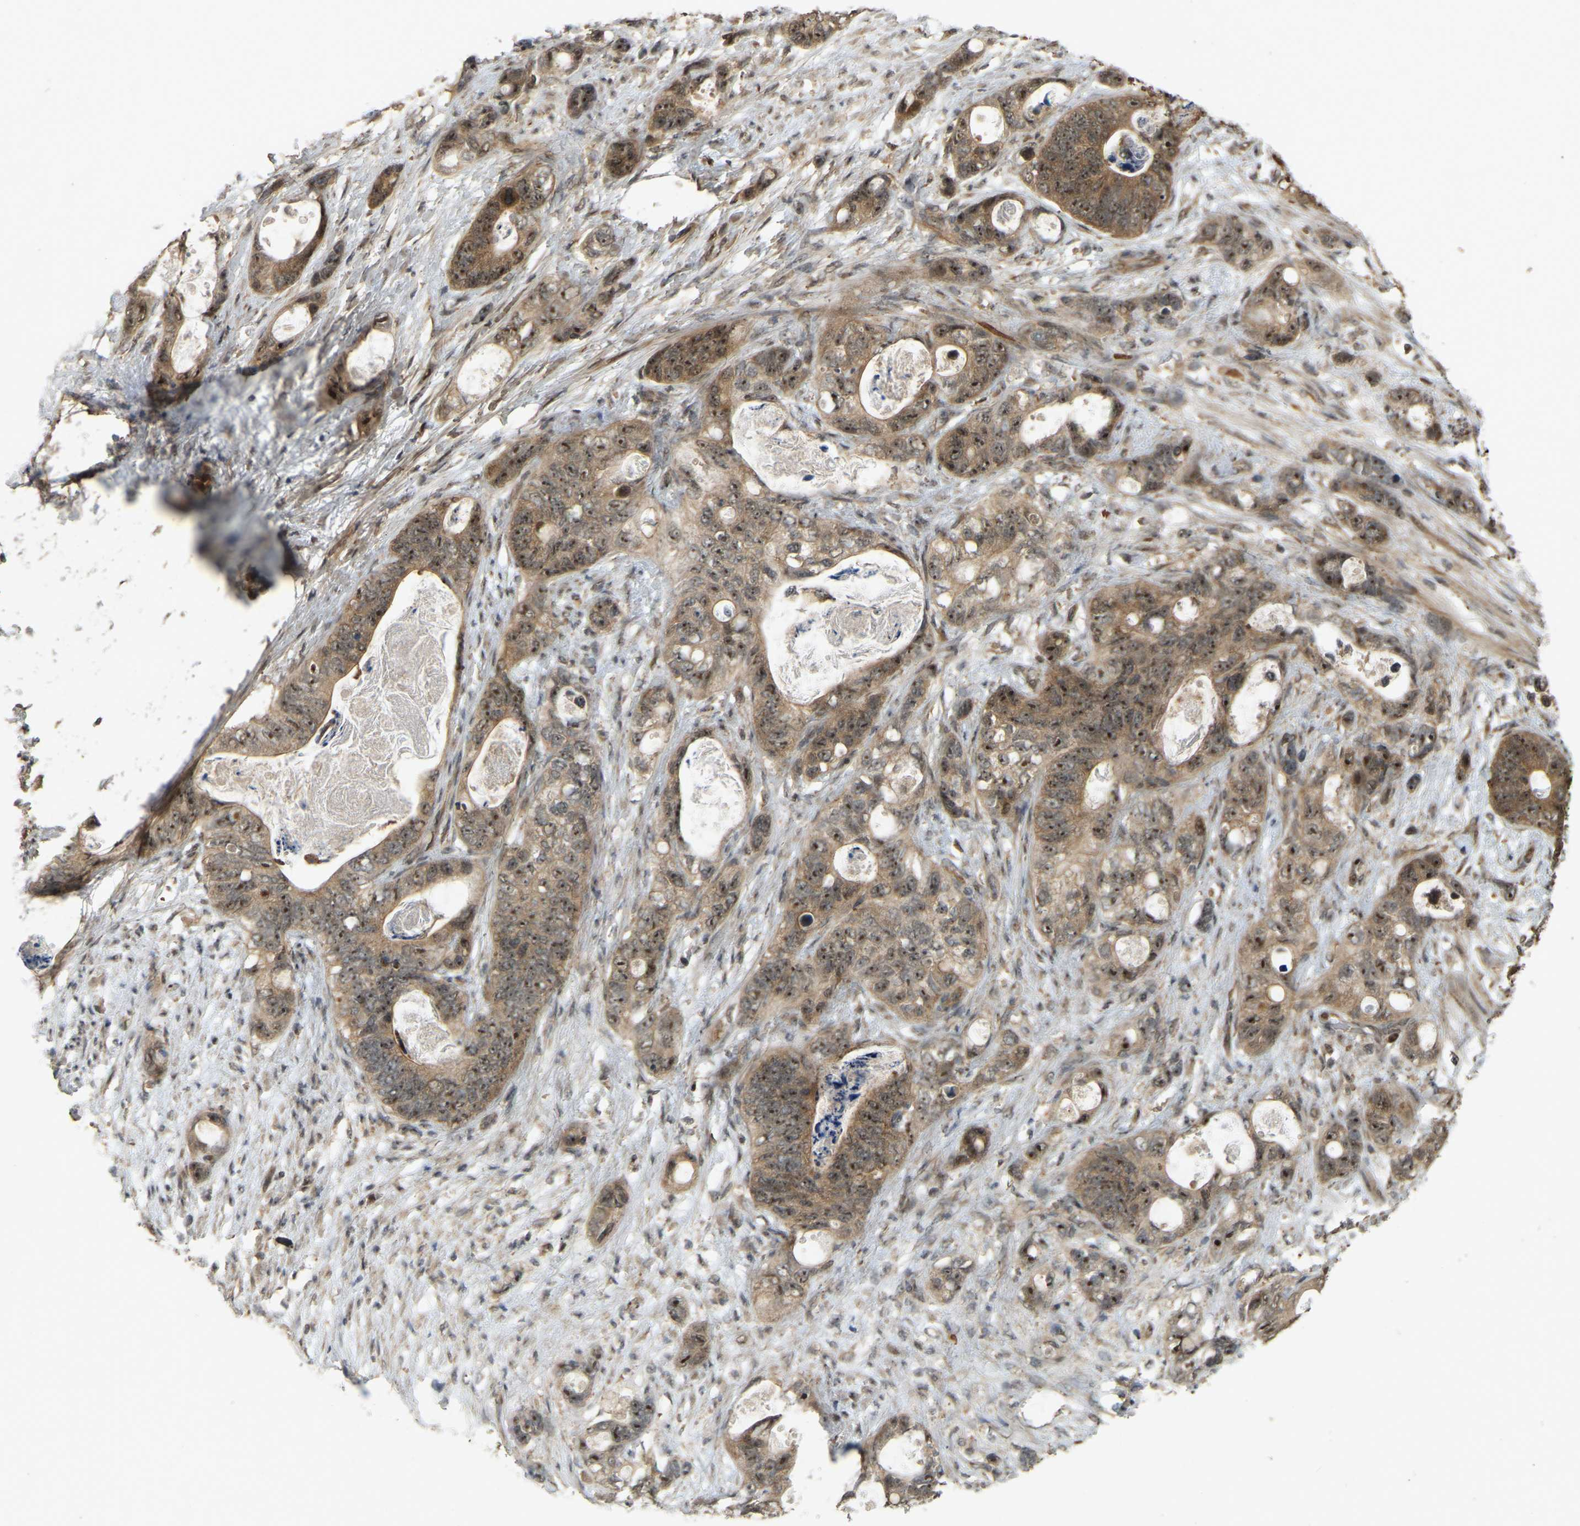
{"staining": {"intensity": "moderate", "quantity": ">75%", "location": "nuclear"}, "tissue": "stomach cancer", "cell_type": "Tumor cells", "image_type": "cancer", "snomed": [{"axis": "morphology", "description": "Normal tissue, NOS"}, {"axis": "morphology", "description": "Adenocarcinoma, NOS"}, {"axis": "topography", "description": "Stomach"}], "caption": "High-magnification brightfield microscopy of stomach cancer (adenocarcinoma) stained with DAB (3,3'-diaminobenzidine) (brown) and counterstained with hematoxylin (blue). tumor cells exhibit moderate nuclear positivity is present in approximately>75% of cells.", "gene": "BRF2", "patient": {"sex": "female", "age": 89}}